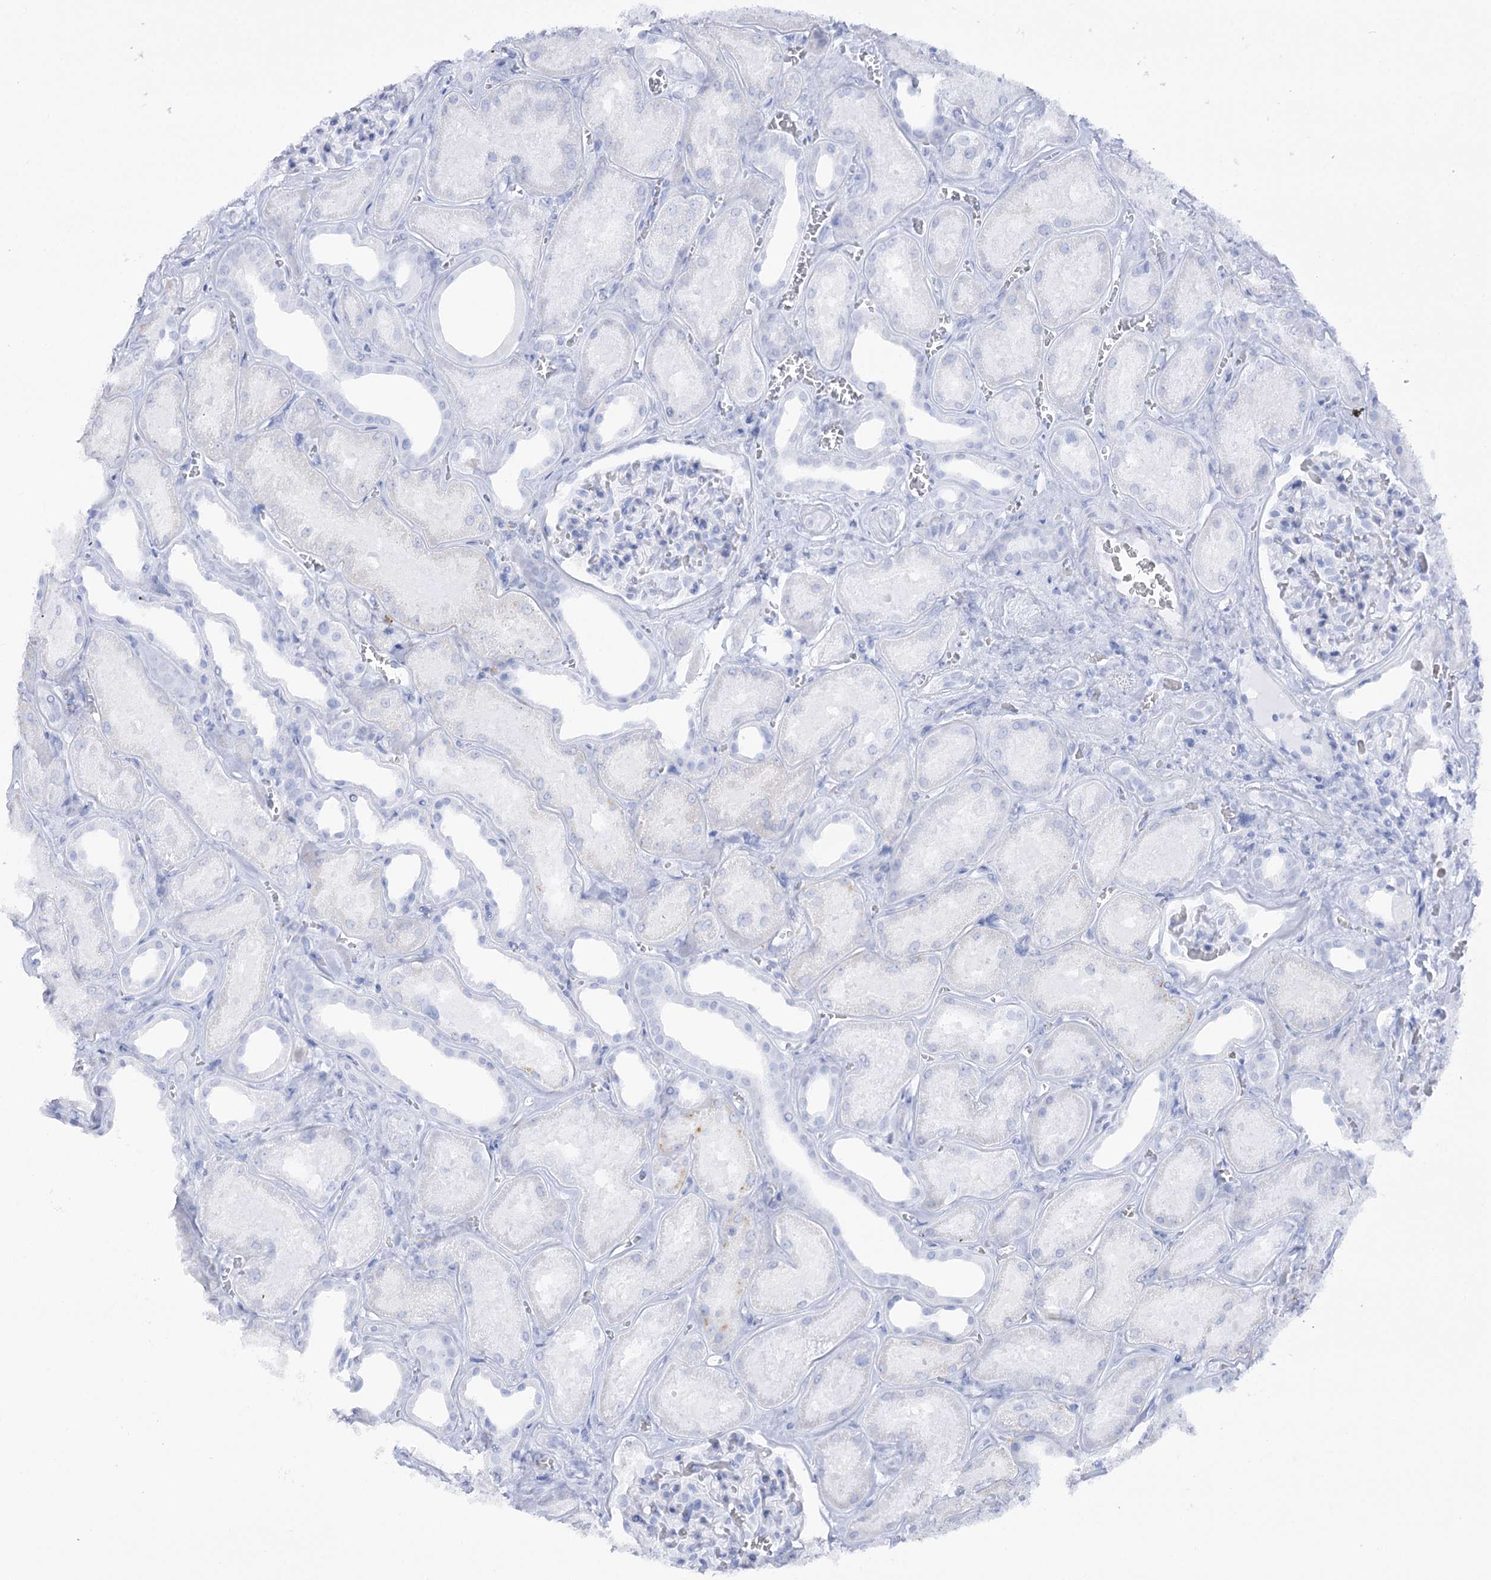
{"staining": {"intensity": "negative", "quantity": "none", "location": "none"}, "tissue": "kidney", "cell_type": "Cells in glomeruli", "image_type": "normal", "snomed": [{"axis": "morphology", "description": "Normal tissue, NOS"}, {"axis": "morphology", "description": "Adenocarcinoma, NOS"}, {"axis": "topography", "description": "Kidney"}], "caption": "This image is of normal kidney stained with immunohistochemistry (IHC) to label a protein in brown with the nuclei are counter-stained blue. There is no positivity in cells in glomeruli. Brightfield microscopy of immunohistochemistry (IHC) stained with DAB (brown) and hematoxylin (blue), captured at high magnification.", "gene": "SIAE", "patient": {"sex": "female", "age": 68}}